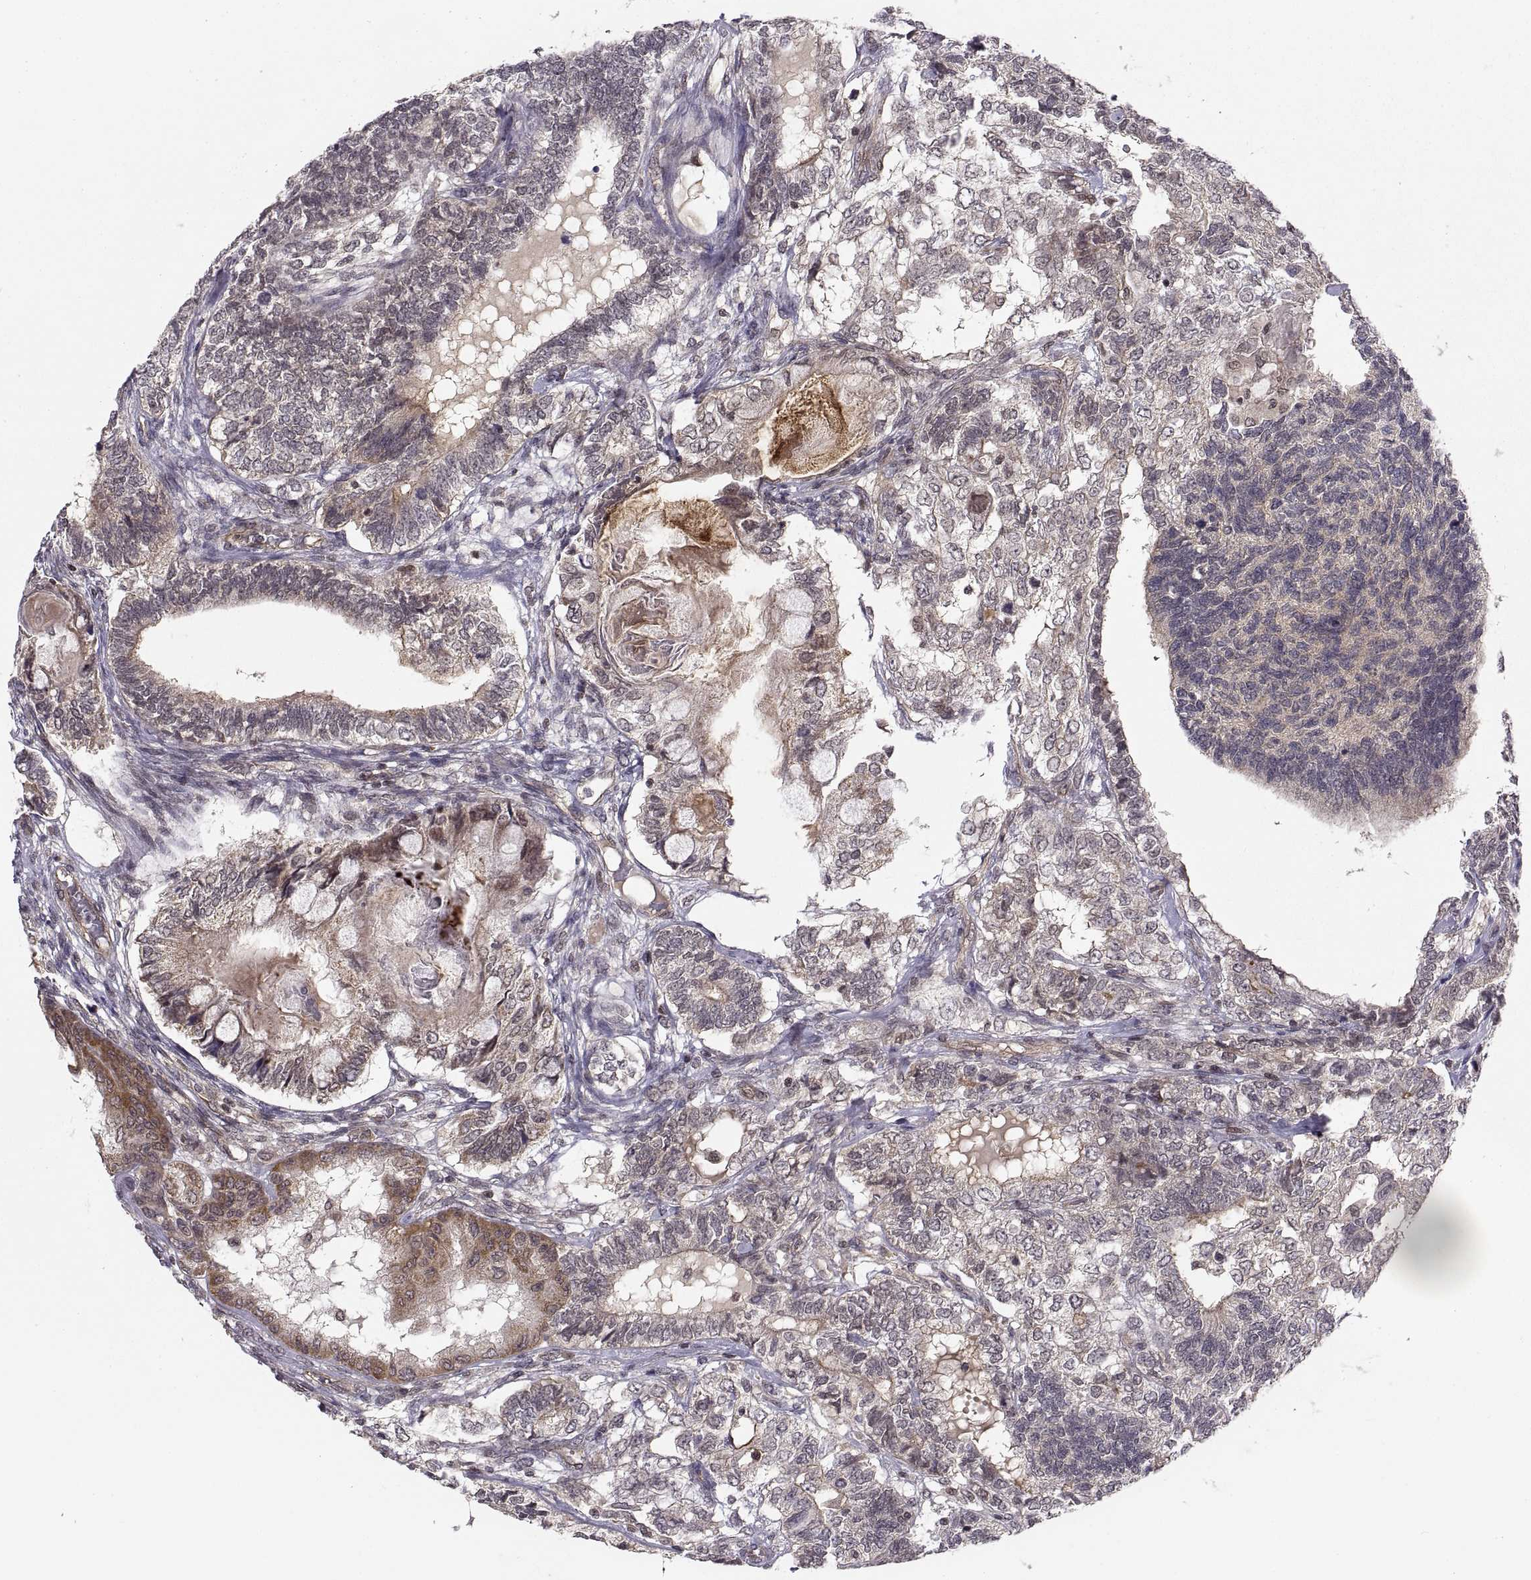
{"staining": {"intensity": "moderate", "quantity": "<25%", "location": "cytoplasmic/membranous"}, "tissue": "testis cancer", "cell_type": "Tumor cells", "image_type": "cancer", "snomed": [{"axis": "morphology", "description": "Seminoma, NOS"}, {"axis": "morphology", "description": "Carcinoma, Embryonal, NOS"}, {"axis": "topography", "description": "Testis"}], "caption": "The photomicrograph reveals a brown stain indicating the presence of a protein in the cytoplasmic/membranous of tumor cells in testis cancer (embryonal carcinoma).", "gene": "ABL2", "patient": {"sex": "male", "age": 41}}